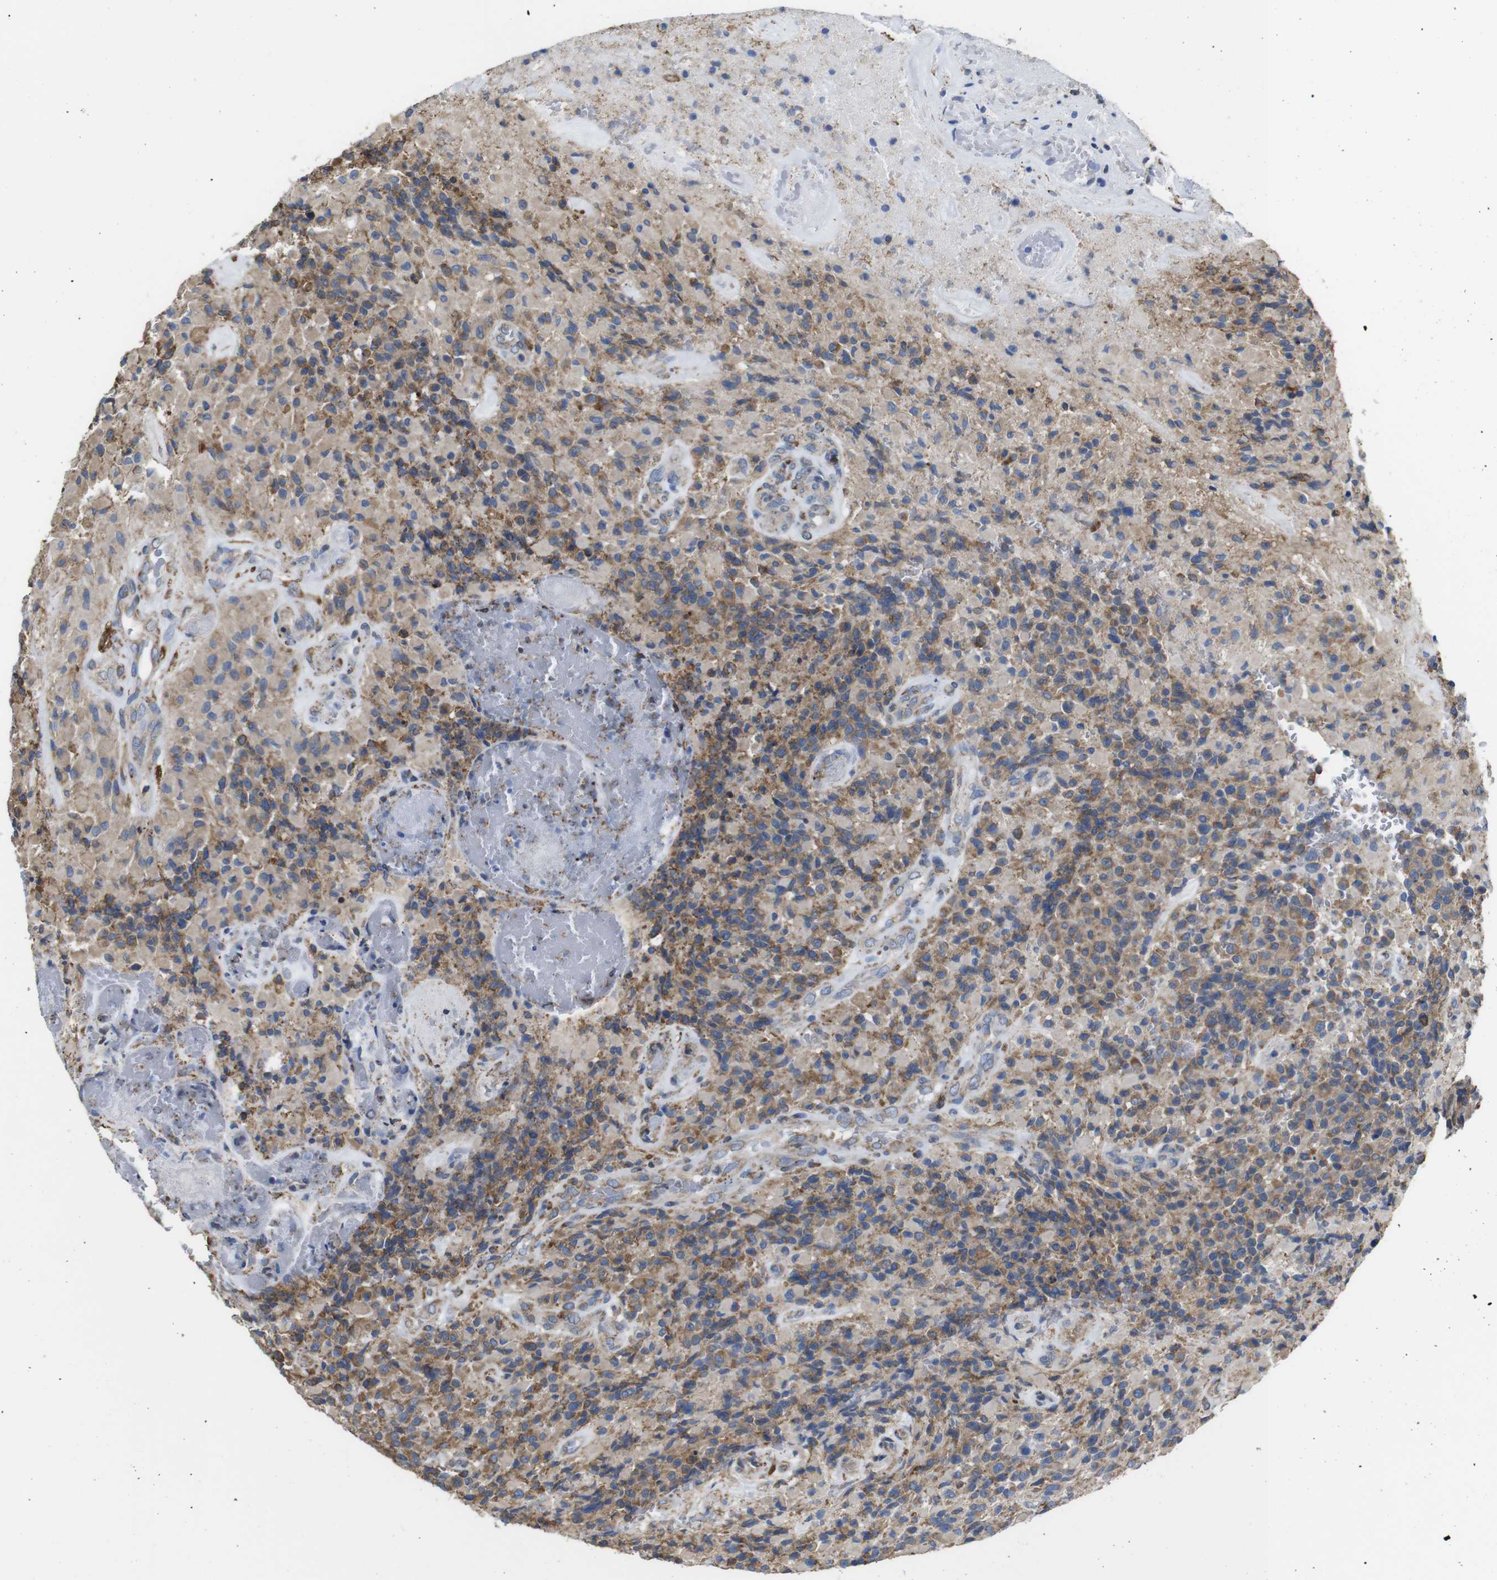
{"staining": {"intensity": "moderate", "quantity": ">75%", "location": "cytoplasmic/membranous"}, "tissue": "glioma", "cell_type": "Tumor cells", "image_type": "cancer", "snomed": [{"axis": "morphology", "description": "Glioma, malignant, High grade"}, {"axis": "topography", "description": "Brain"}], "caption": "Human glioma stained with a protein marker displays moderate staining in tumor cells.", "gene": "PPIB", "patient": {"sex": "male", "age": 71}}